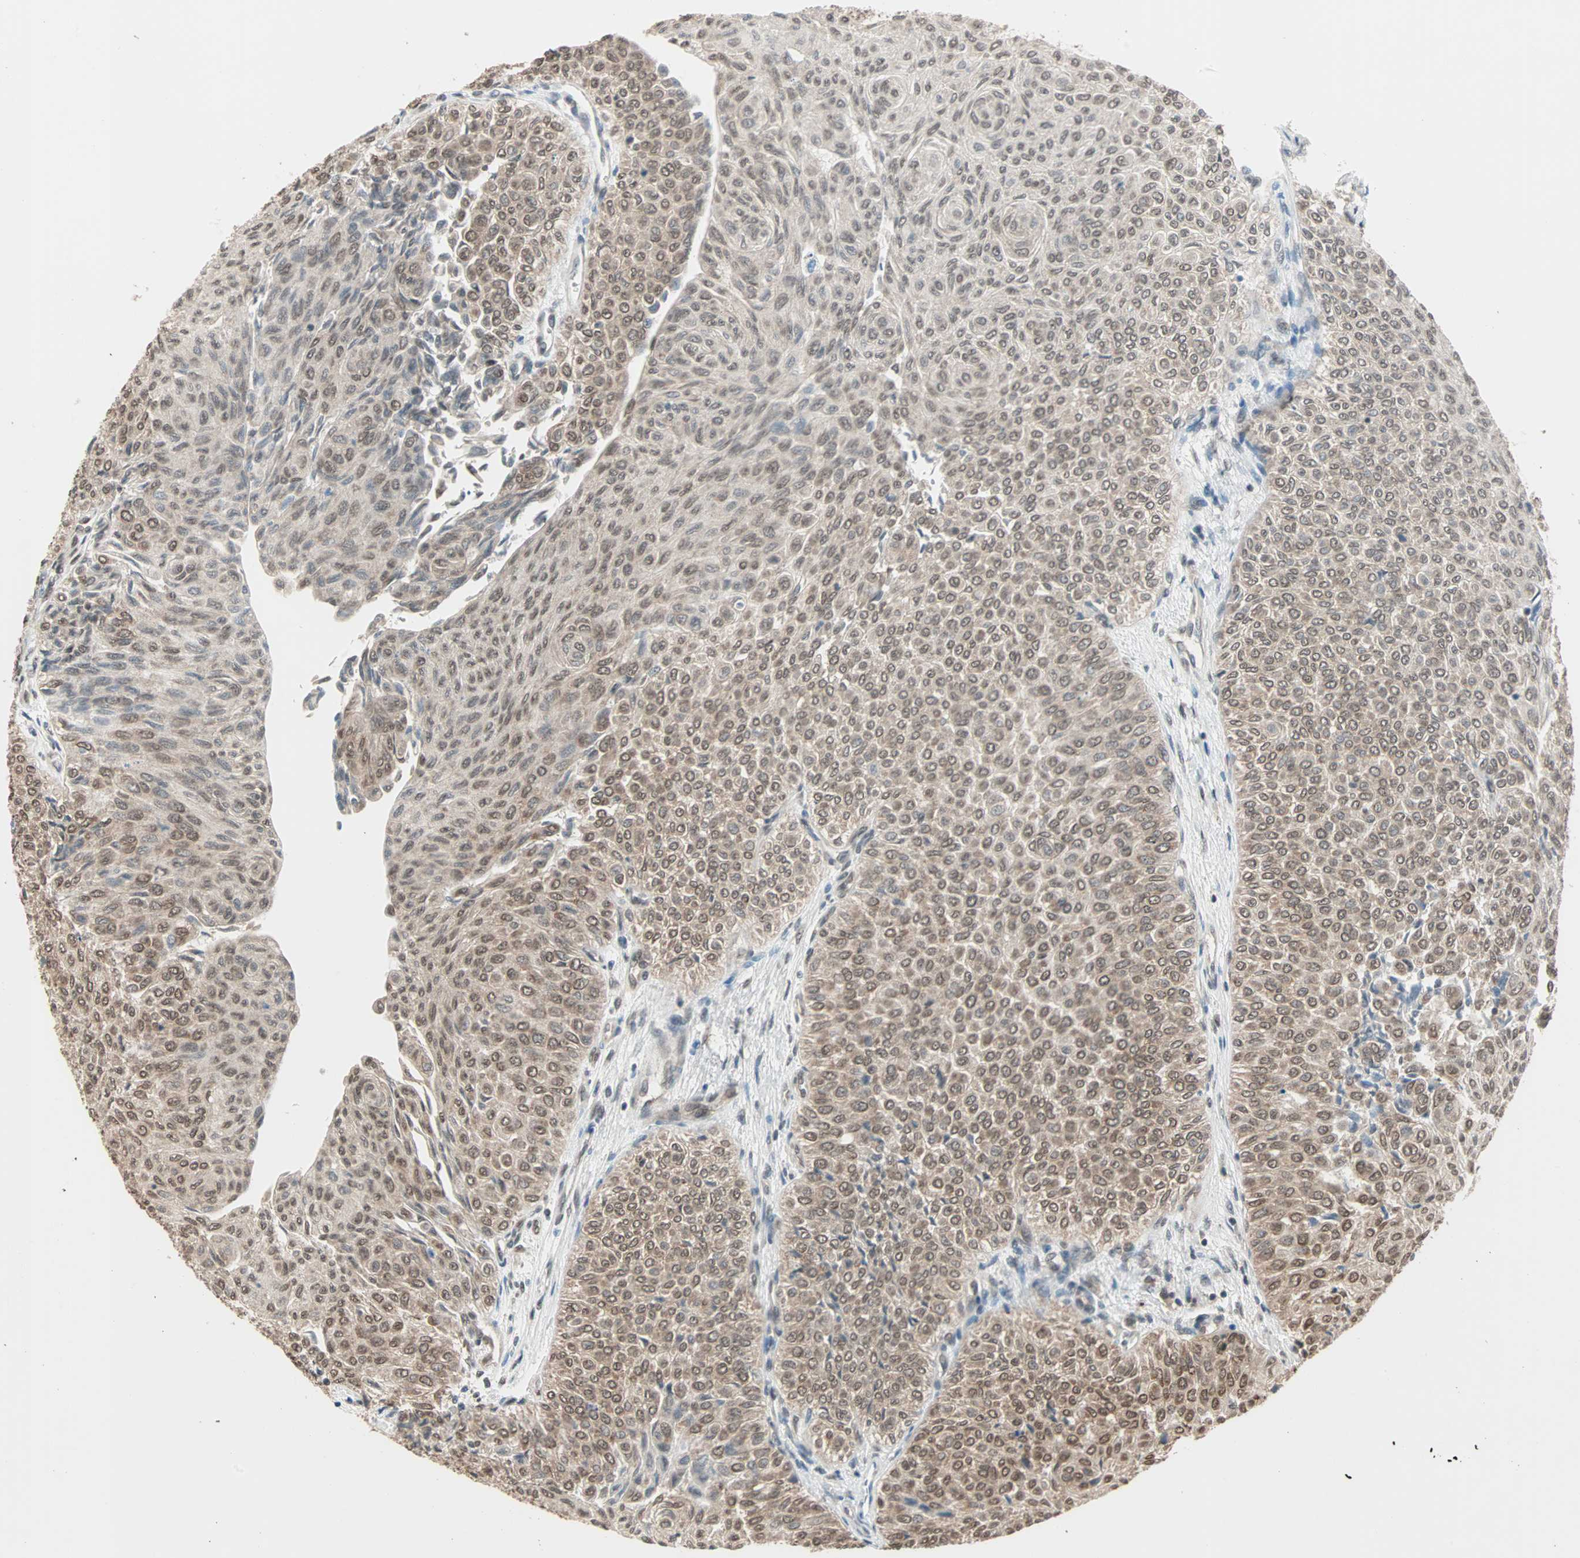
{"staining": {"intensity": "strong", "quantity": ">75%", "location": "nuclear"}, "tissue": "urothelial cancer", "cell_type": "Tumor cells", "image_type": "cancer", "snomed": [{"axis": "morphology", "description": "Urothelial carcinoma, Low grade"}, {"axis": "topography", "description": "Urinary bladder"}], "caption": "Immunohistochemical staining of urothelial cancer exhibits high levels of strong nuclear positivity in about >75% of tumor cells.", "gene": "DAZAP1", "patient": {"sex": "male", "age": 78}}